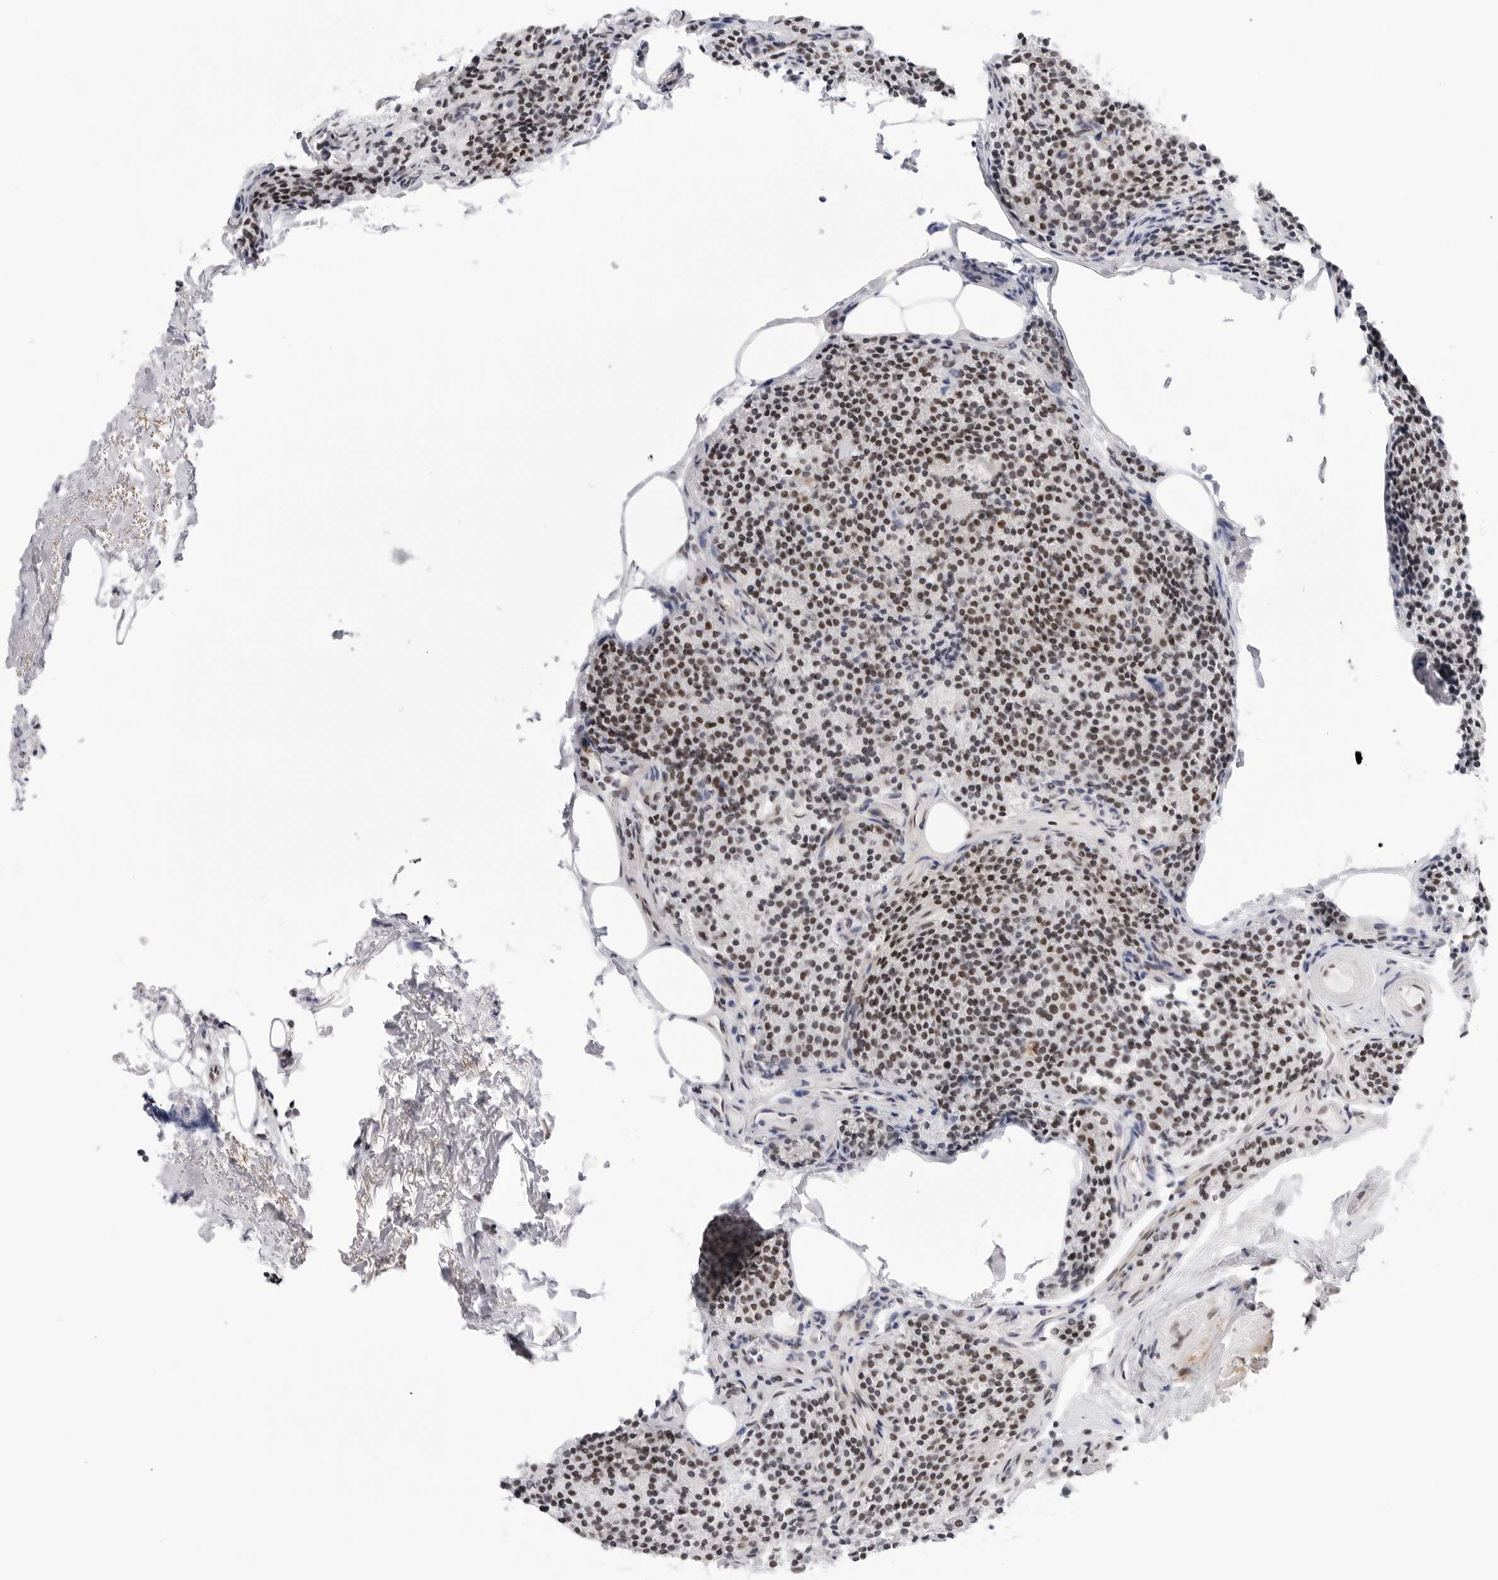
{"staining": {"intensity": "moderate", "quantity": "25%-75%", "location": "nuclear"}, "tissue": "parathyroid gland", "cell_type": "Glandular cells", "image_type": "normal", "snomed": [{"axis": "morphology", "description": "Normal tissue, NOS"}, {"axis": "topography", "description": "Parathyroid gland"}], "caption": "Immunohistochemistry (IHC) (DAB (3,3'-diaminobenzidine)) staining of normal human parathyroid gland exhibits moderate nuclear protein expression in about 25%-75% of glandular cells.", "gene": "C1orf162", "patient": {"sex": "female", "age": 71}}